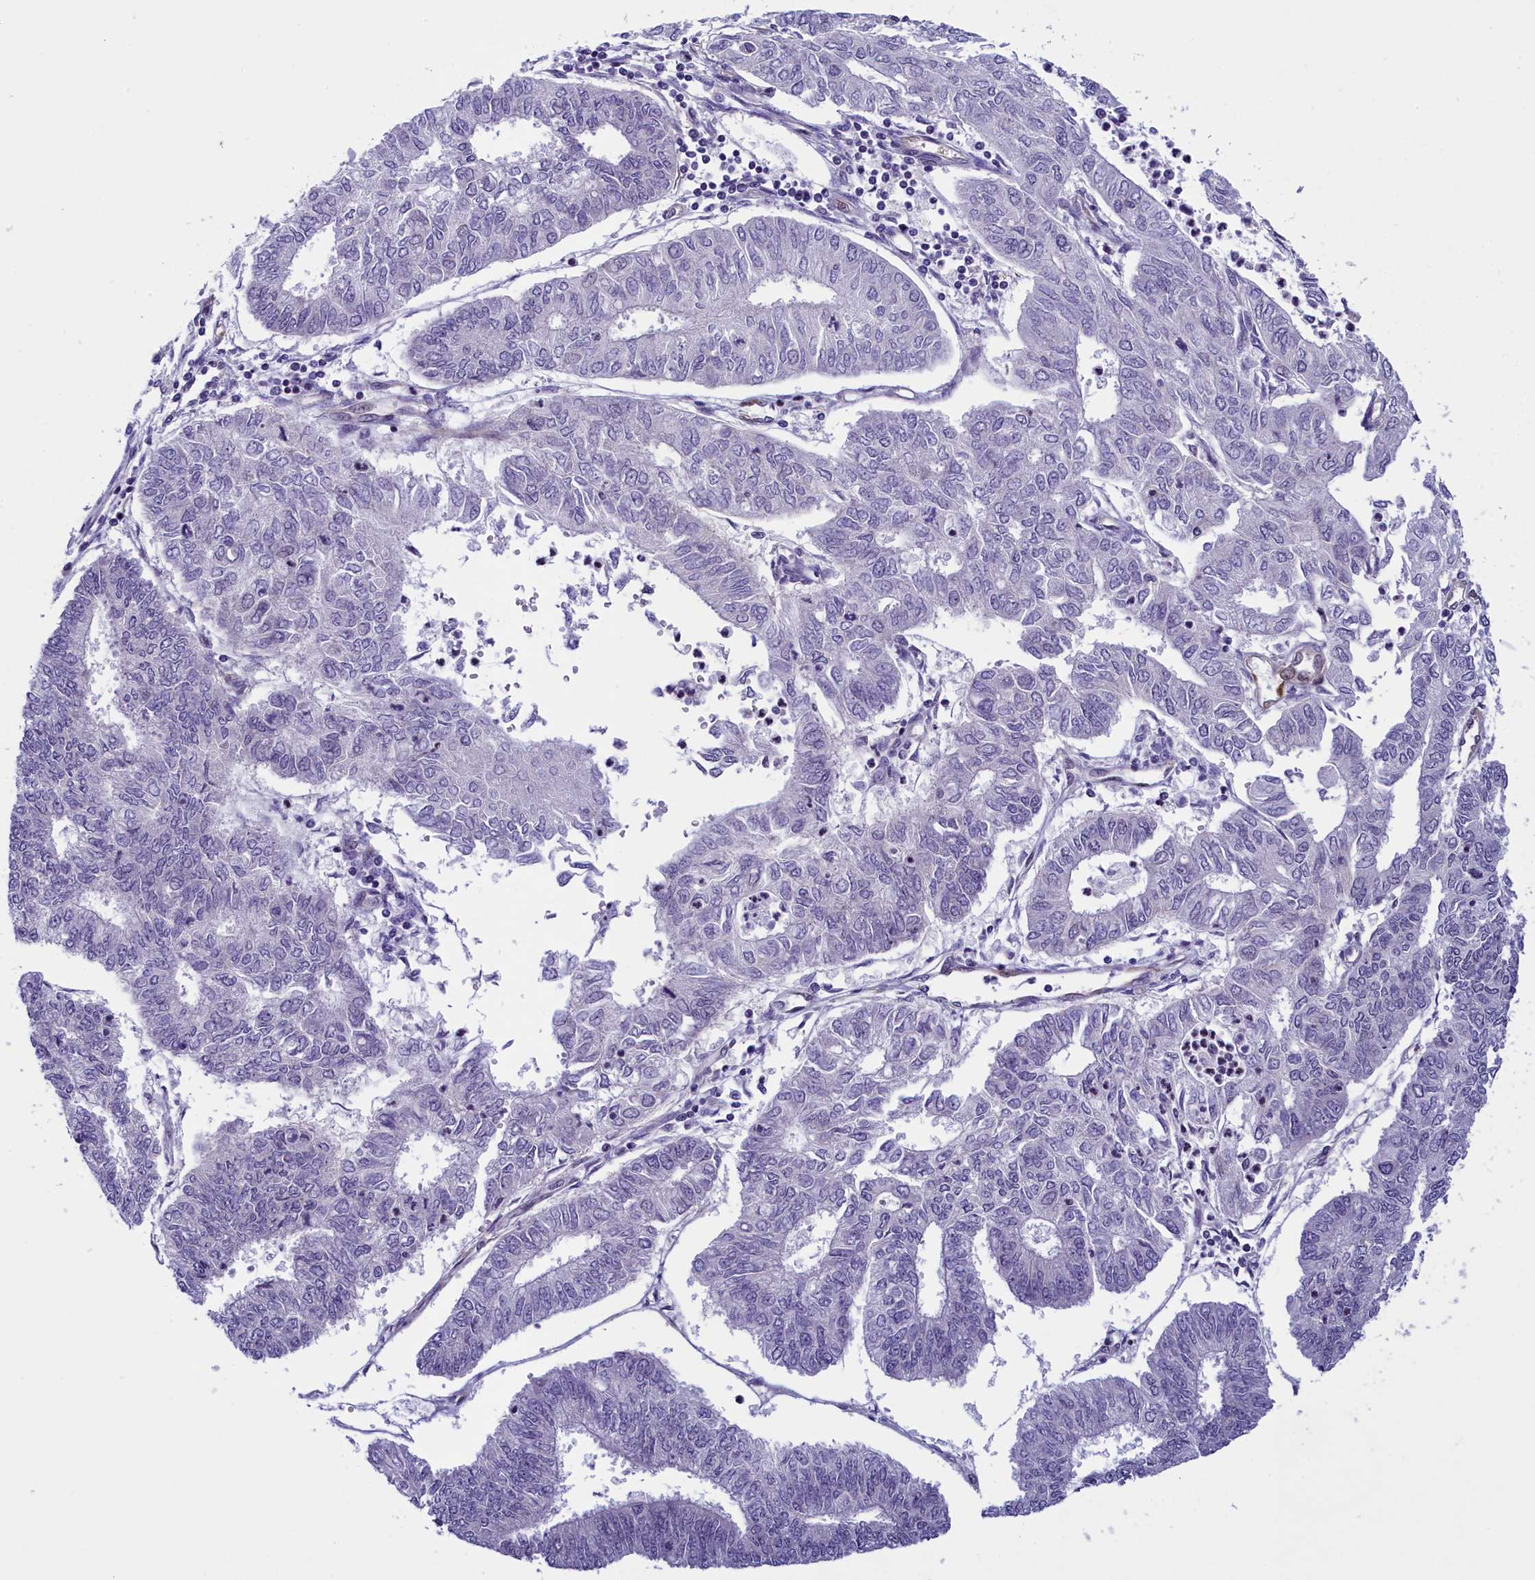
{"staining": {"intensity": "negative", "quantity": "none", "location": "none"}, "tissue": "endometrial cancer", "cell_type": "Tumor cells", "image_type": "cancer", "snomed": [{"axis": "morphology", "description": "Adenocarcinoma, NOS"}, {"axis": "topography", "description": "Endometrium"}], "caption": "IHC image of human endometrial cancer (adenocarcinoma) stained for a protein (brown), which reveals no expression in tumor cells.", "gene": "IGSF6", "patient": {"sex": "female", "age": 68}}